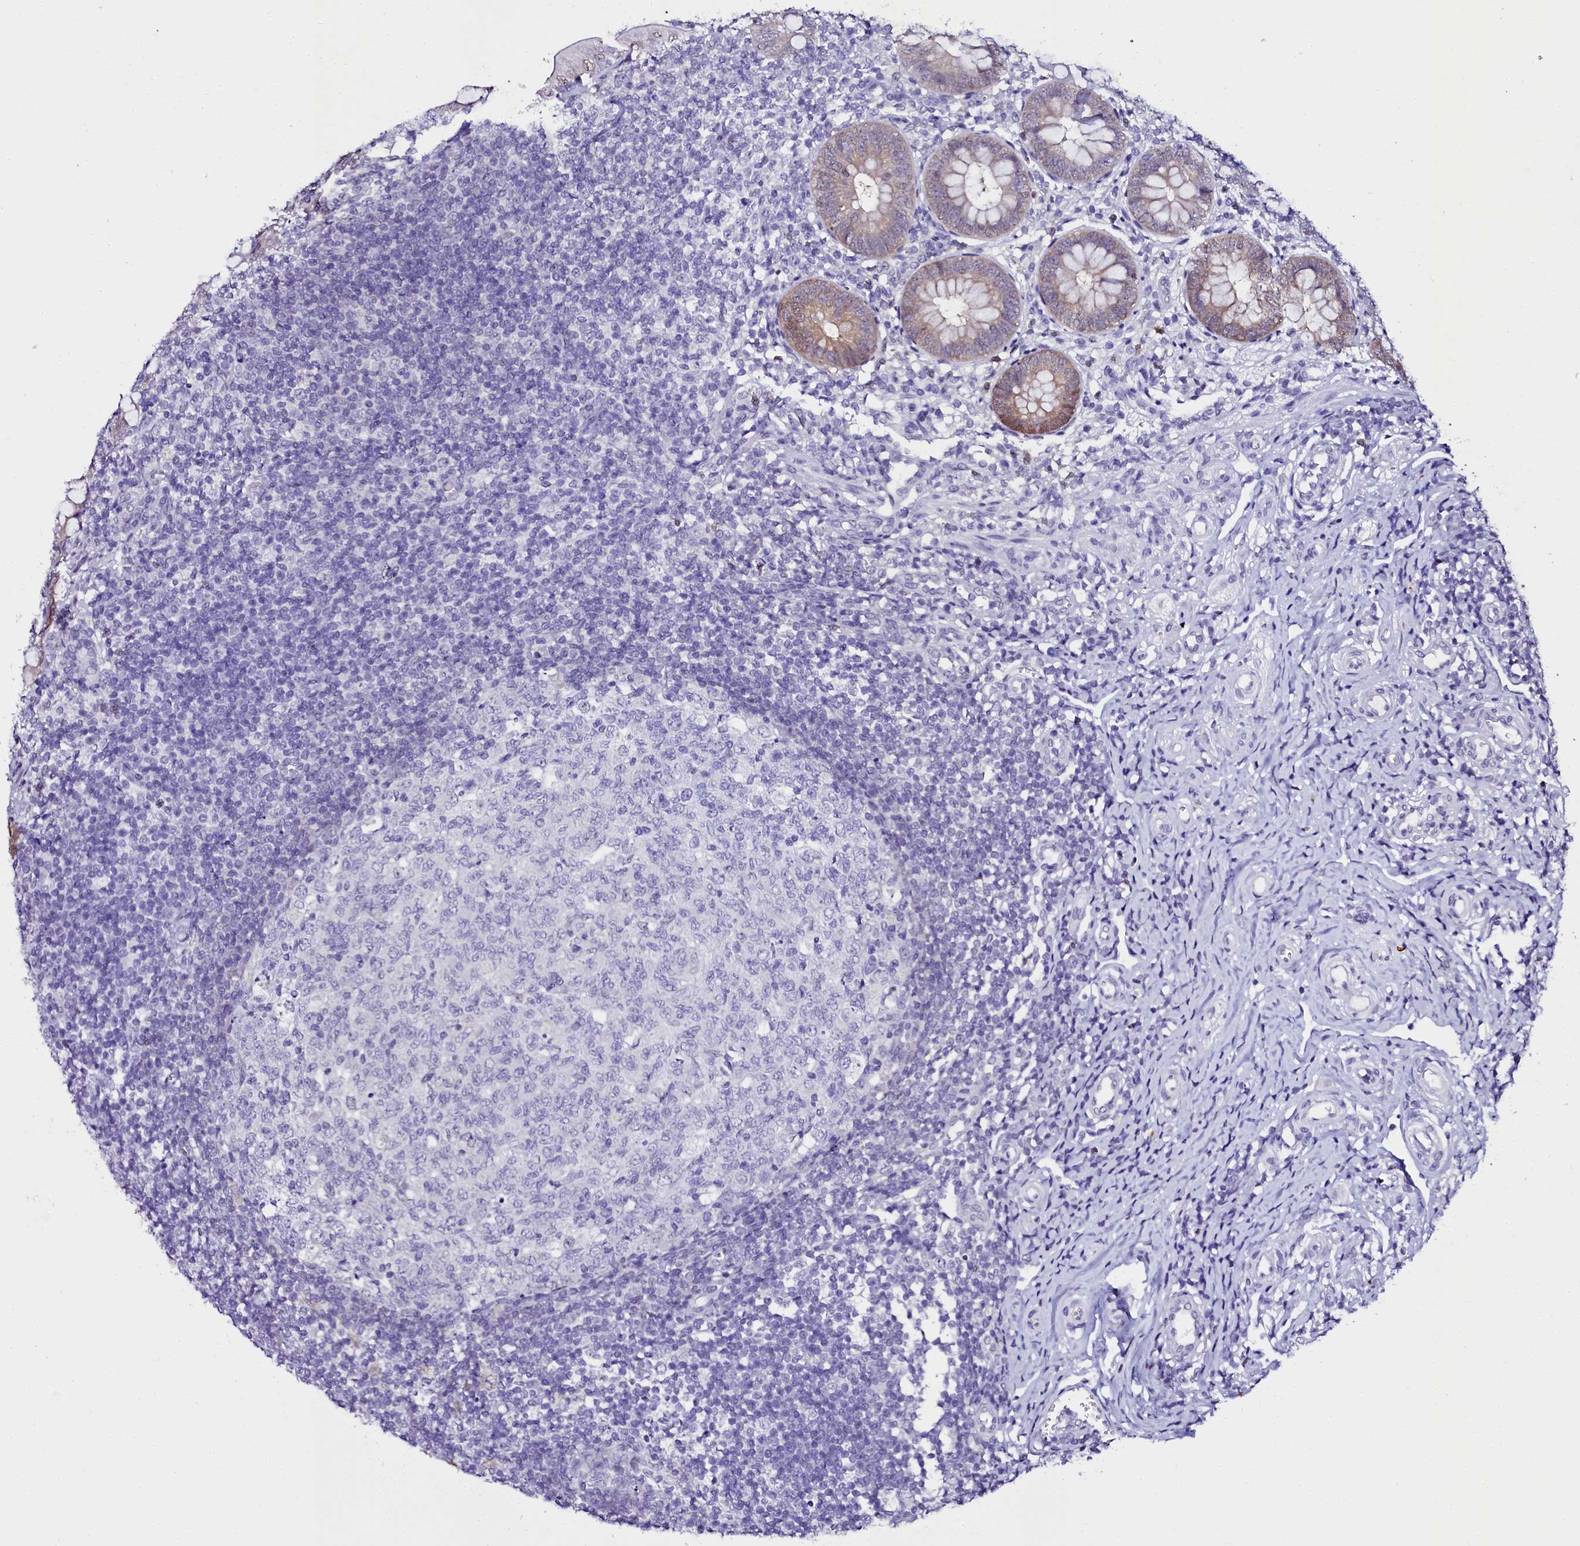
{"staining": {"intensity": "moderate", "quantity": "25%-75%", "location": "cytoplasmic/membranous,nuclear"}, "tissue": "appendix", "cell_type": "Glandular cells", "image_type": "normal", "snomed": [{"axis": "morphology", "description": "Normal tissue, NOS"}, {"axis": "topography", "description": "Appendix"}], "caption": "Immunohistochemistry photomicrograph of benign human appendix stained for a protein (brown), which demonstrates medium levels of moderate cytoplasmic/membranous,nuclear positivity in approximately 25%-75% of glandular cells.", "gene": "SORD", "patient": {"sex": "male", "age": 14}}